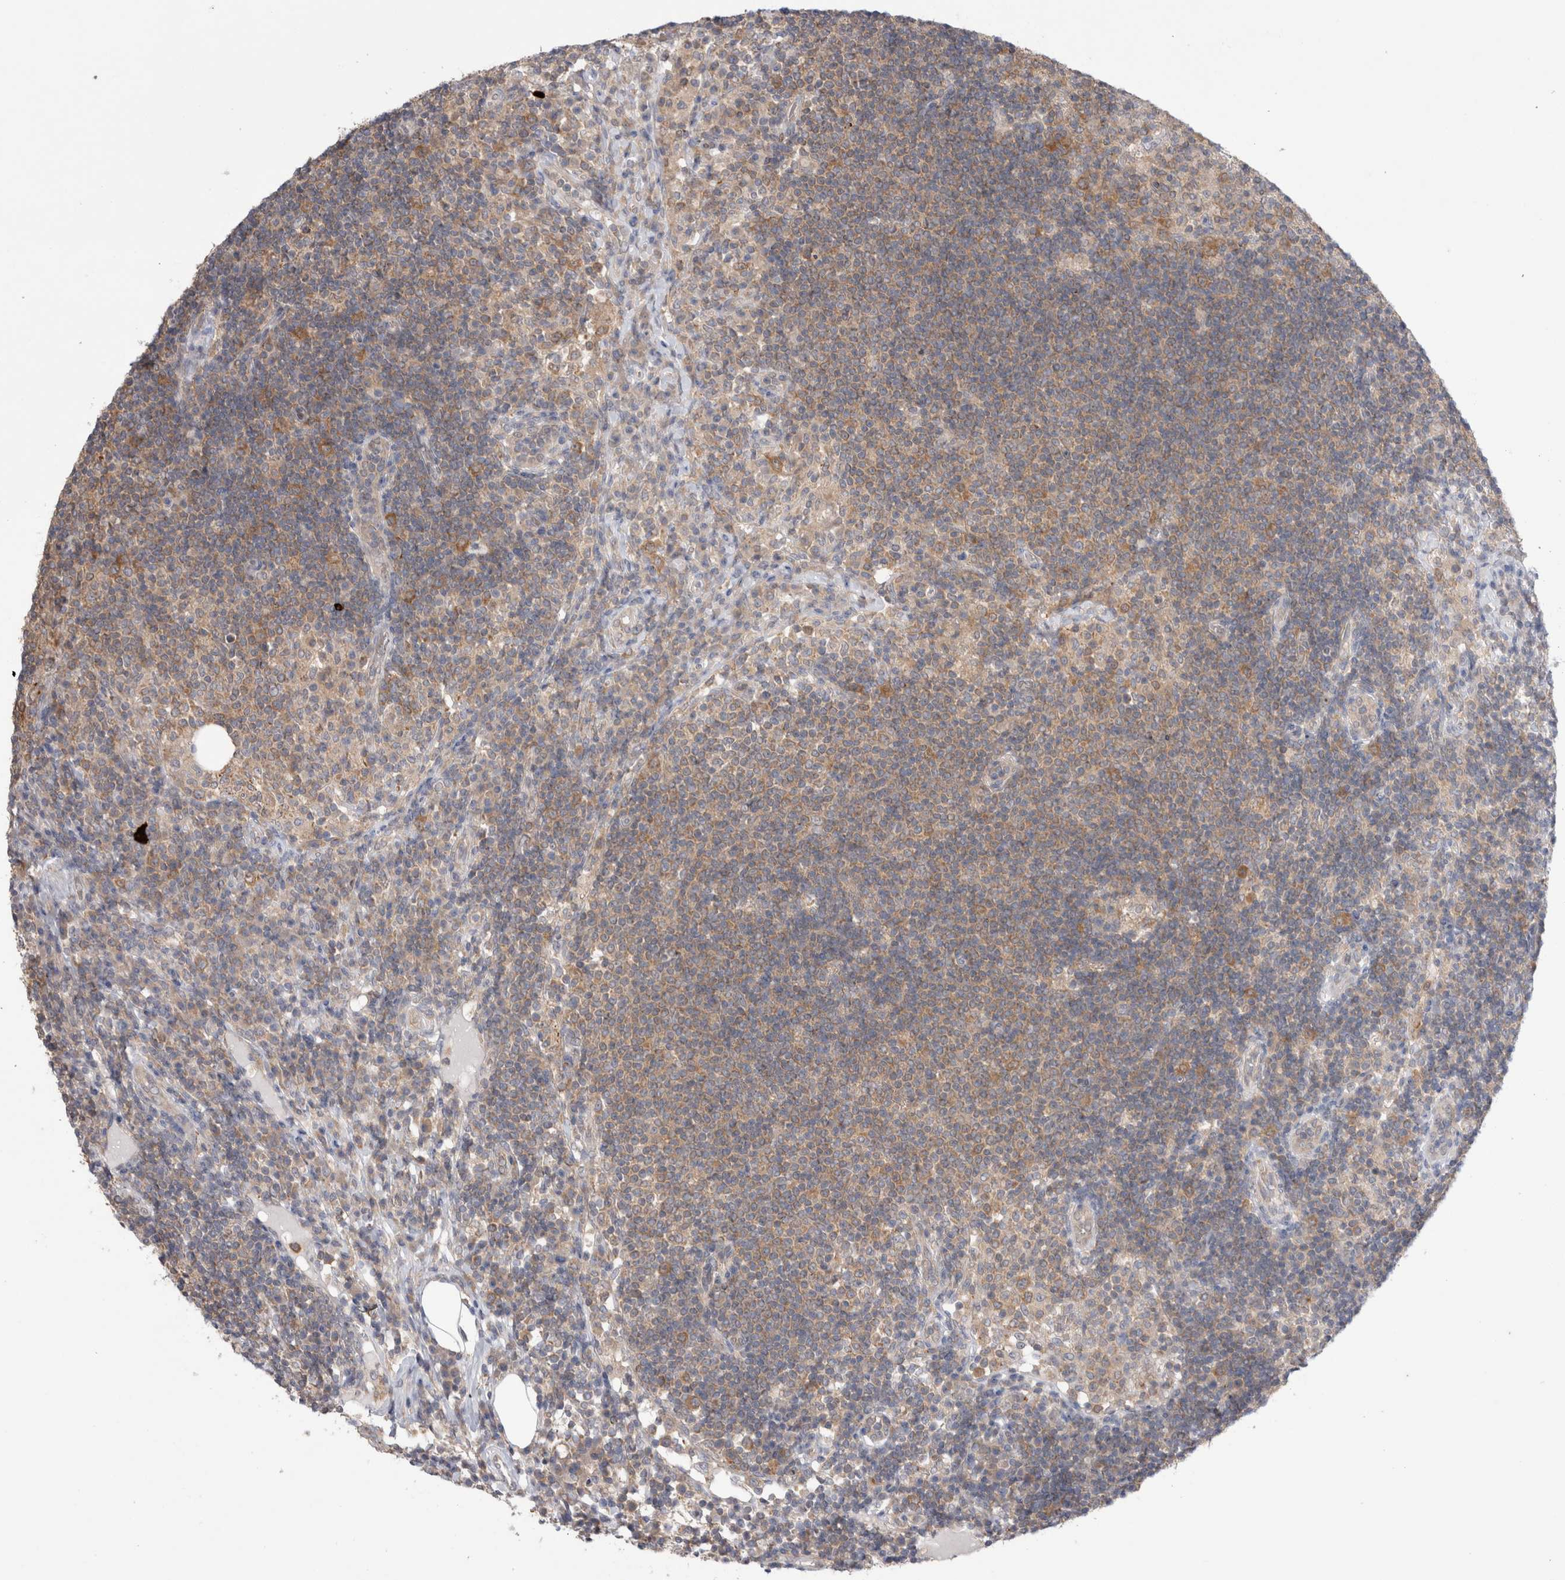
{"staining": {"intensity": "moderate", "quantity": "25%-75%", "location": "cytoplasmic/membranous"}, "tissue": "lymph node", "cell_type": "Germinal center cells", "image_type": "normal", "snomed": [{"axis": "morphology", "description": "Normal tissue, NOS"}, {"axis": "topography", "description": "Lymph node"}], "caption": "Moderate cytoplasmic/membranous expression is present in about 25%-75% of germinal center cells in unremarkable lymph node.", "gene": "NDOR1", "patient": {"sex": "female", "age": 53}}